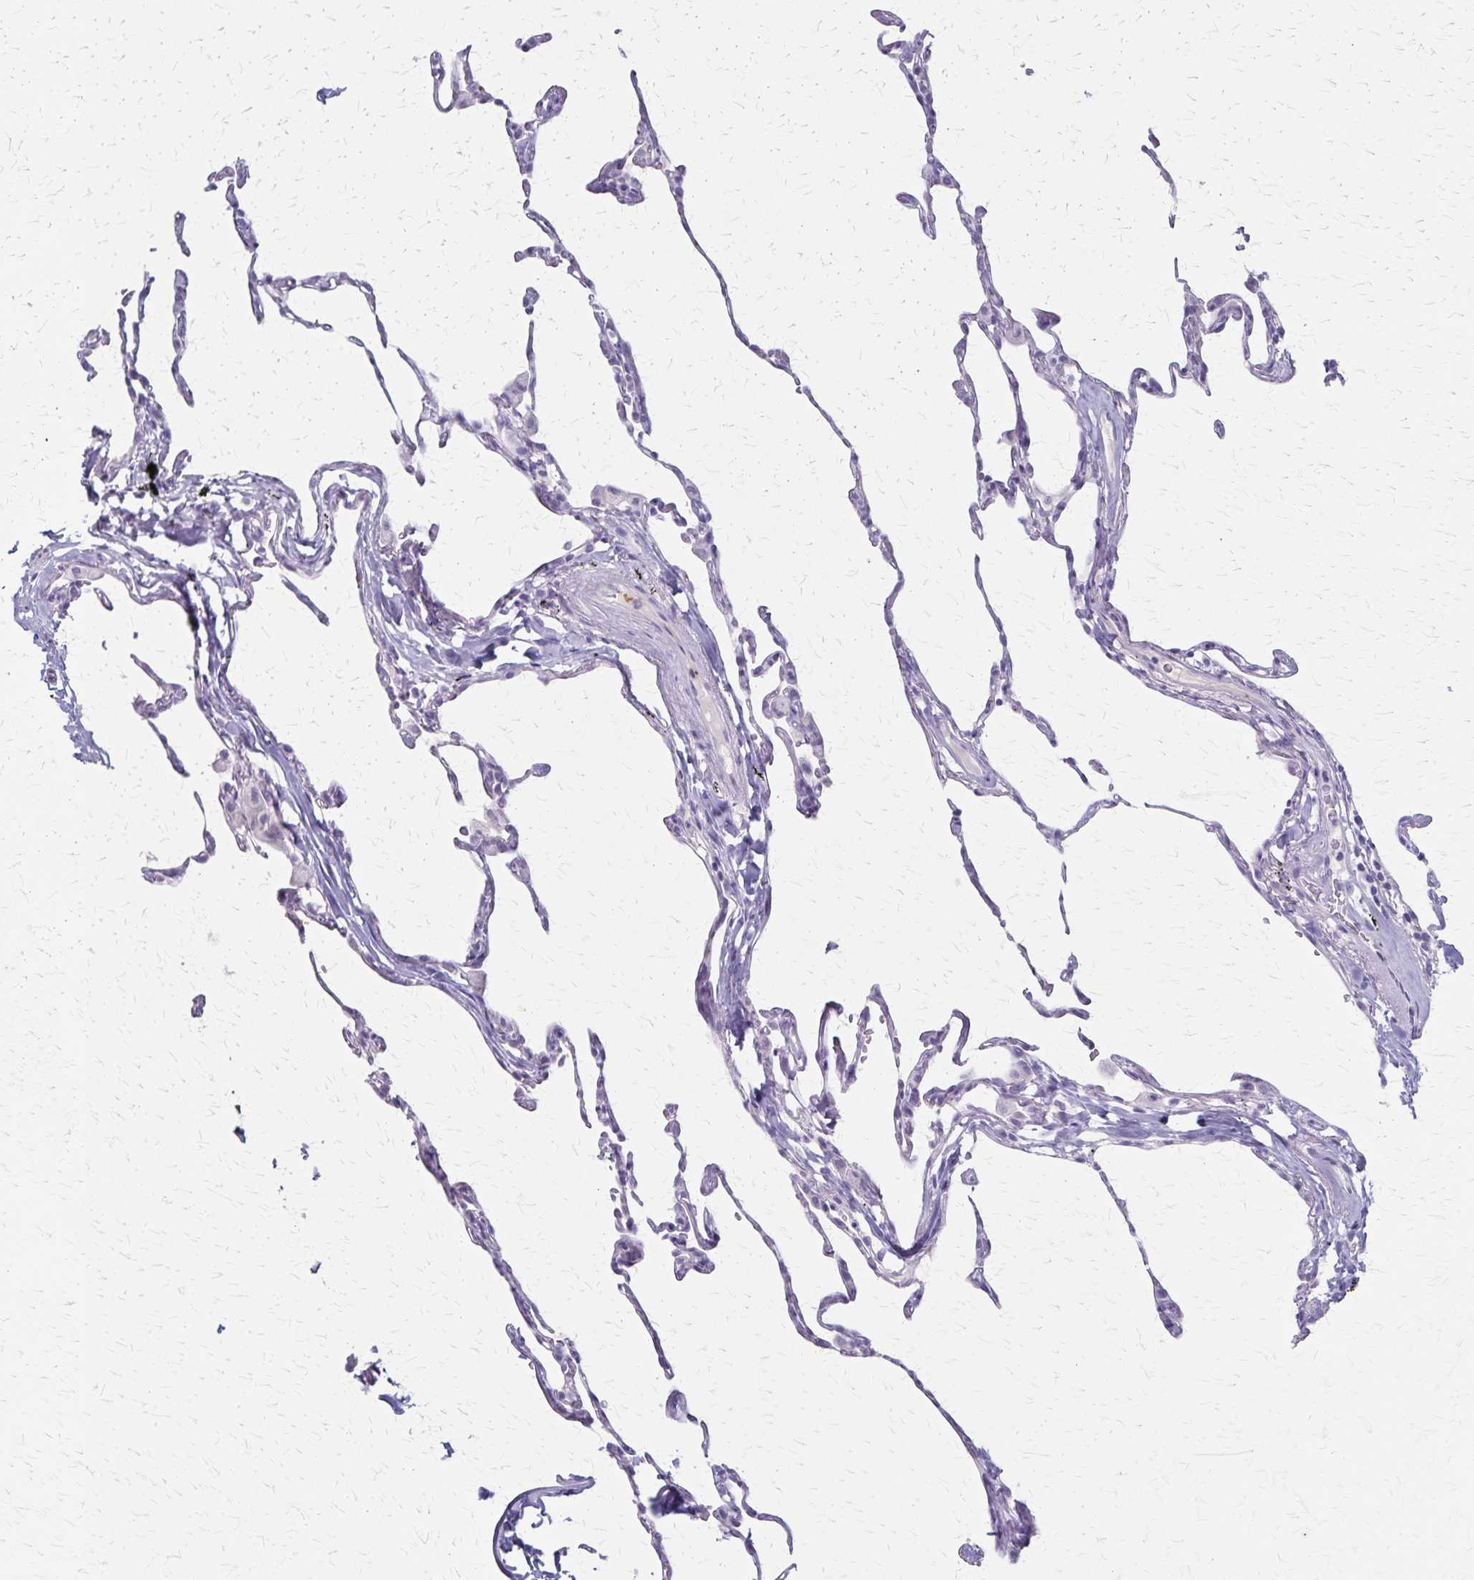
{"staining": {"intensity": "negative", "quantity": "none", "location": "none"}, "tissue": "lung", "cell_type": "Alveolar cells", "image_type": "normal", "snomed": [{"axis": "morphology", "description": "Normal tissue, NOS"}, {"axis": "topography", "description": "Lung"}], "caption": "Photomicrograph shows no protein staining in alveolar cells of unremarkable lung. (Stains: DAB immunohistochemistry with hematoxylin counter stain, Microscopy: brightfield microscopy at high magnification).", "gene": "RASL10B", "patient": {"sex": "female", "age": 57}}